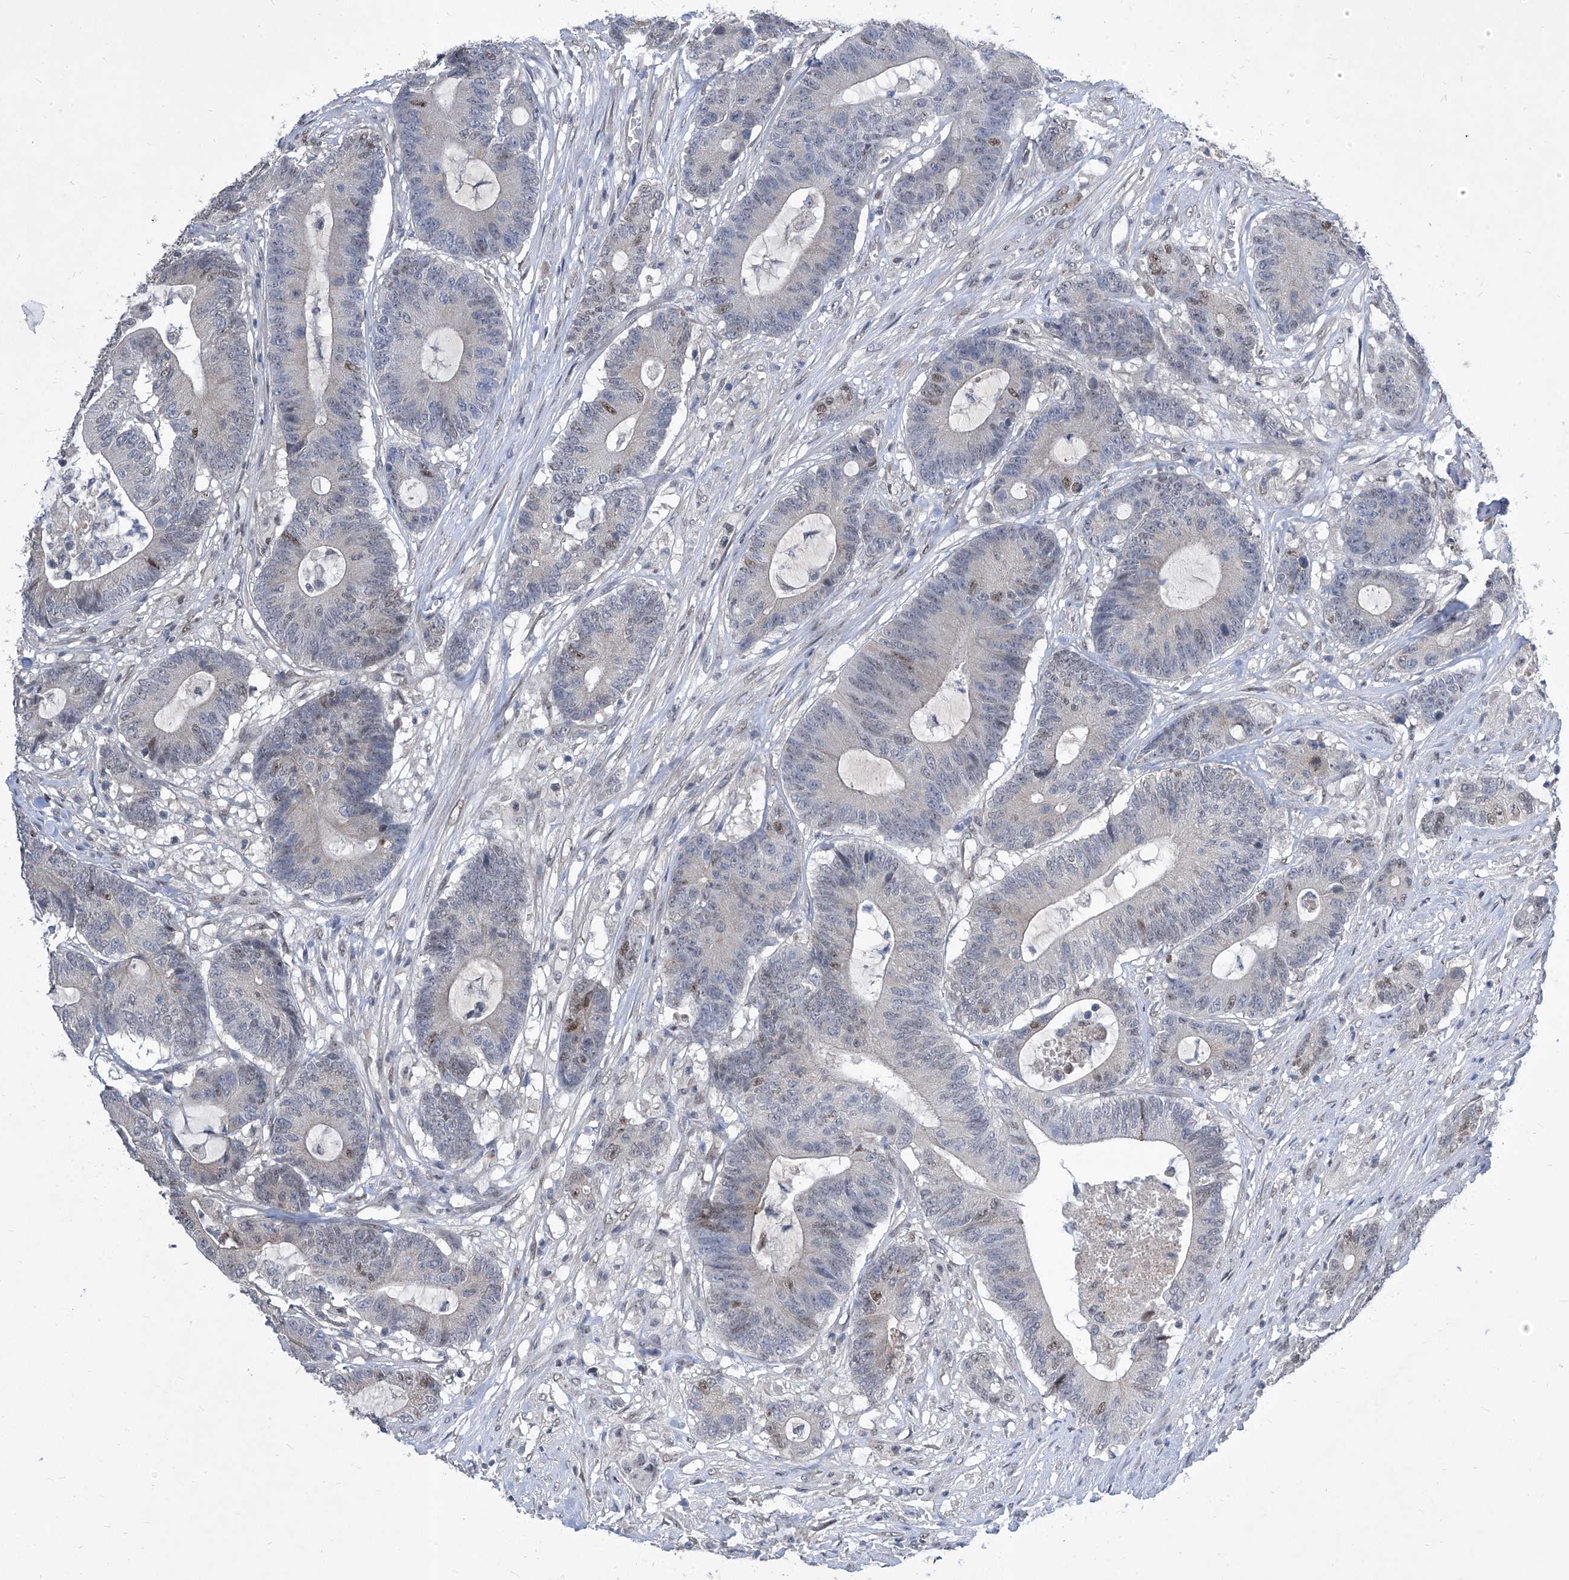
{"staining": {"intensity": "weak", "quantity": "<25%", "location": "nuclear"}, "tissue": "colorectal cancer", "cell_type": "Tumor cells", "image_type": "cancer", "snomed": [{"axis": "morphology", "description": "Adenocarcinoma, NOS"}, {"axis": "topography", "description": "Colon"}], "caption": "Tumor cells show no significant protein expression in colorectal cancer.", "gene": "CETN2", "patient": {"sex": "female", "age": 84}}